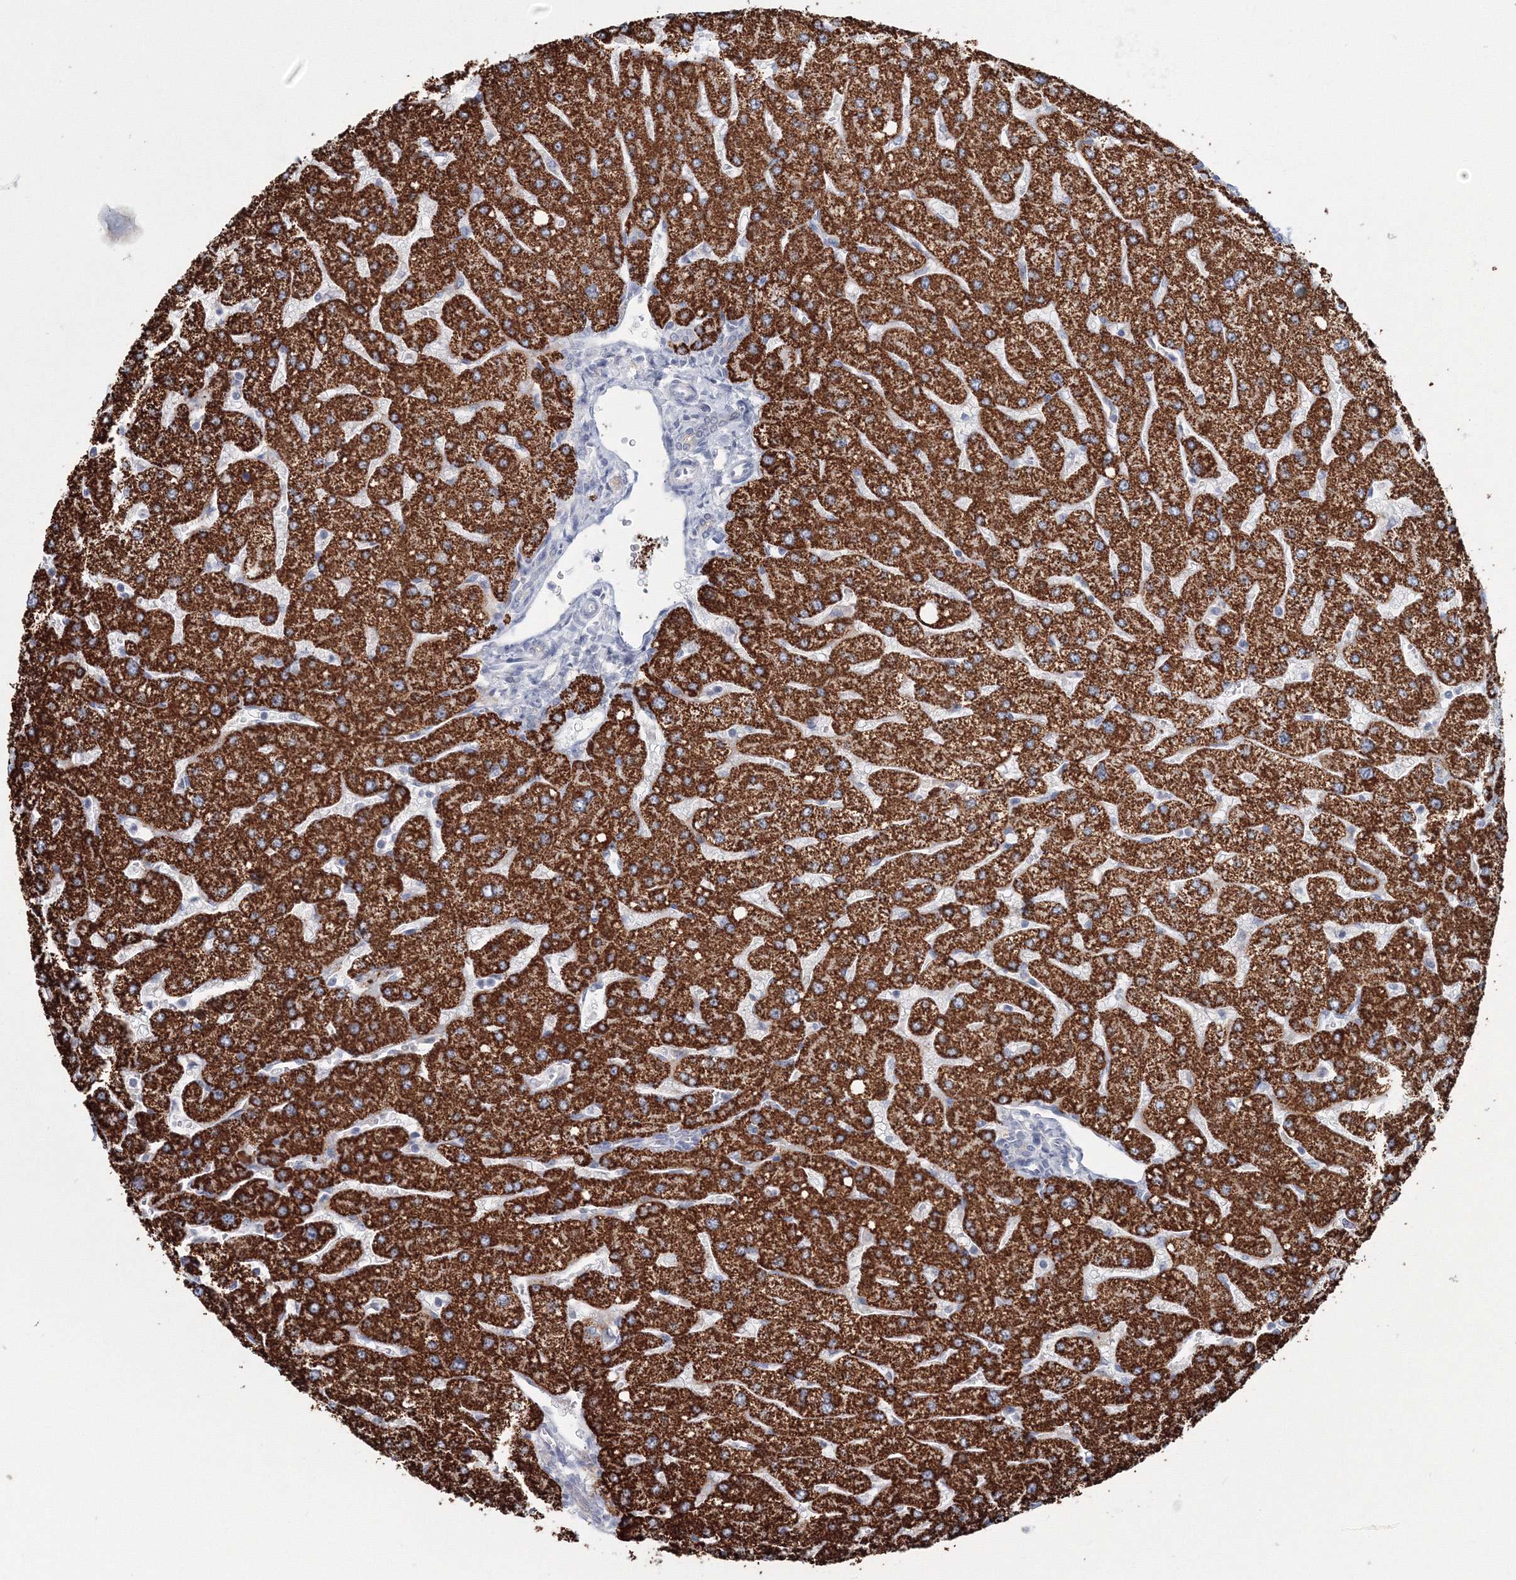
{"staining": {"intensity": "weak", "quantity": "<25%", "location": "cytoplasmic/membranous"}, "tissue": "liver", "cell_type": "Cholangiocytes", "image_type": "normal", "snomed": [{"axis": "morphology", "description": "Normal tissue, NOS"}, {"axis": "topography", "description": "Liver"}], "caption": "Immunohistochemical staining of benign human liver displays no significant positivity in cholangiocytes.", "gene": "VSIG1", "patient": {"sex": "male", "age": 55}}